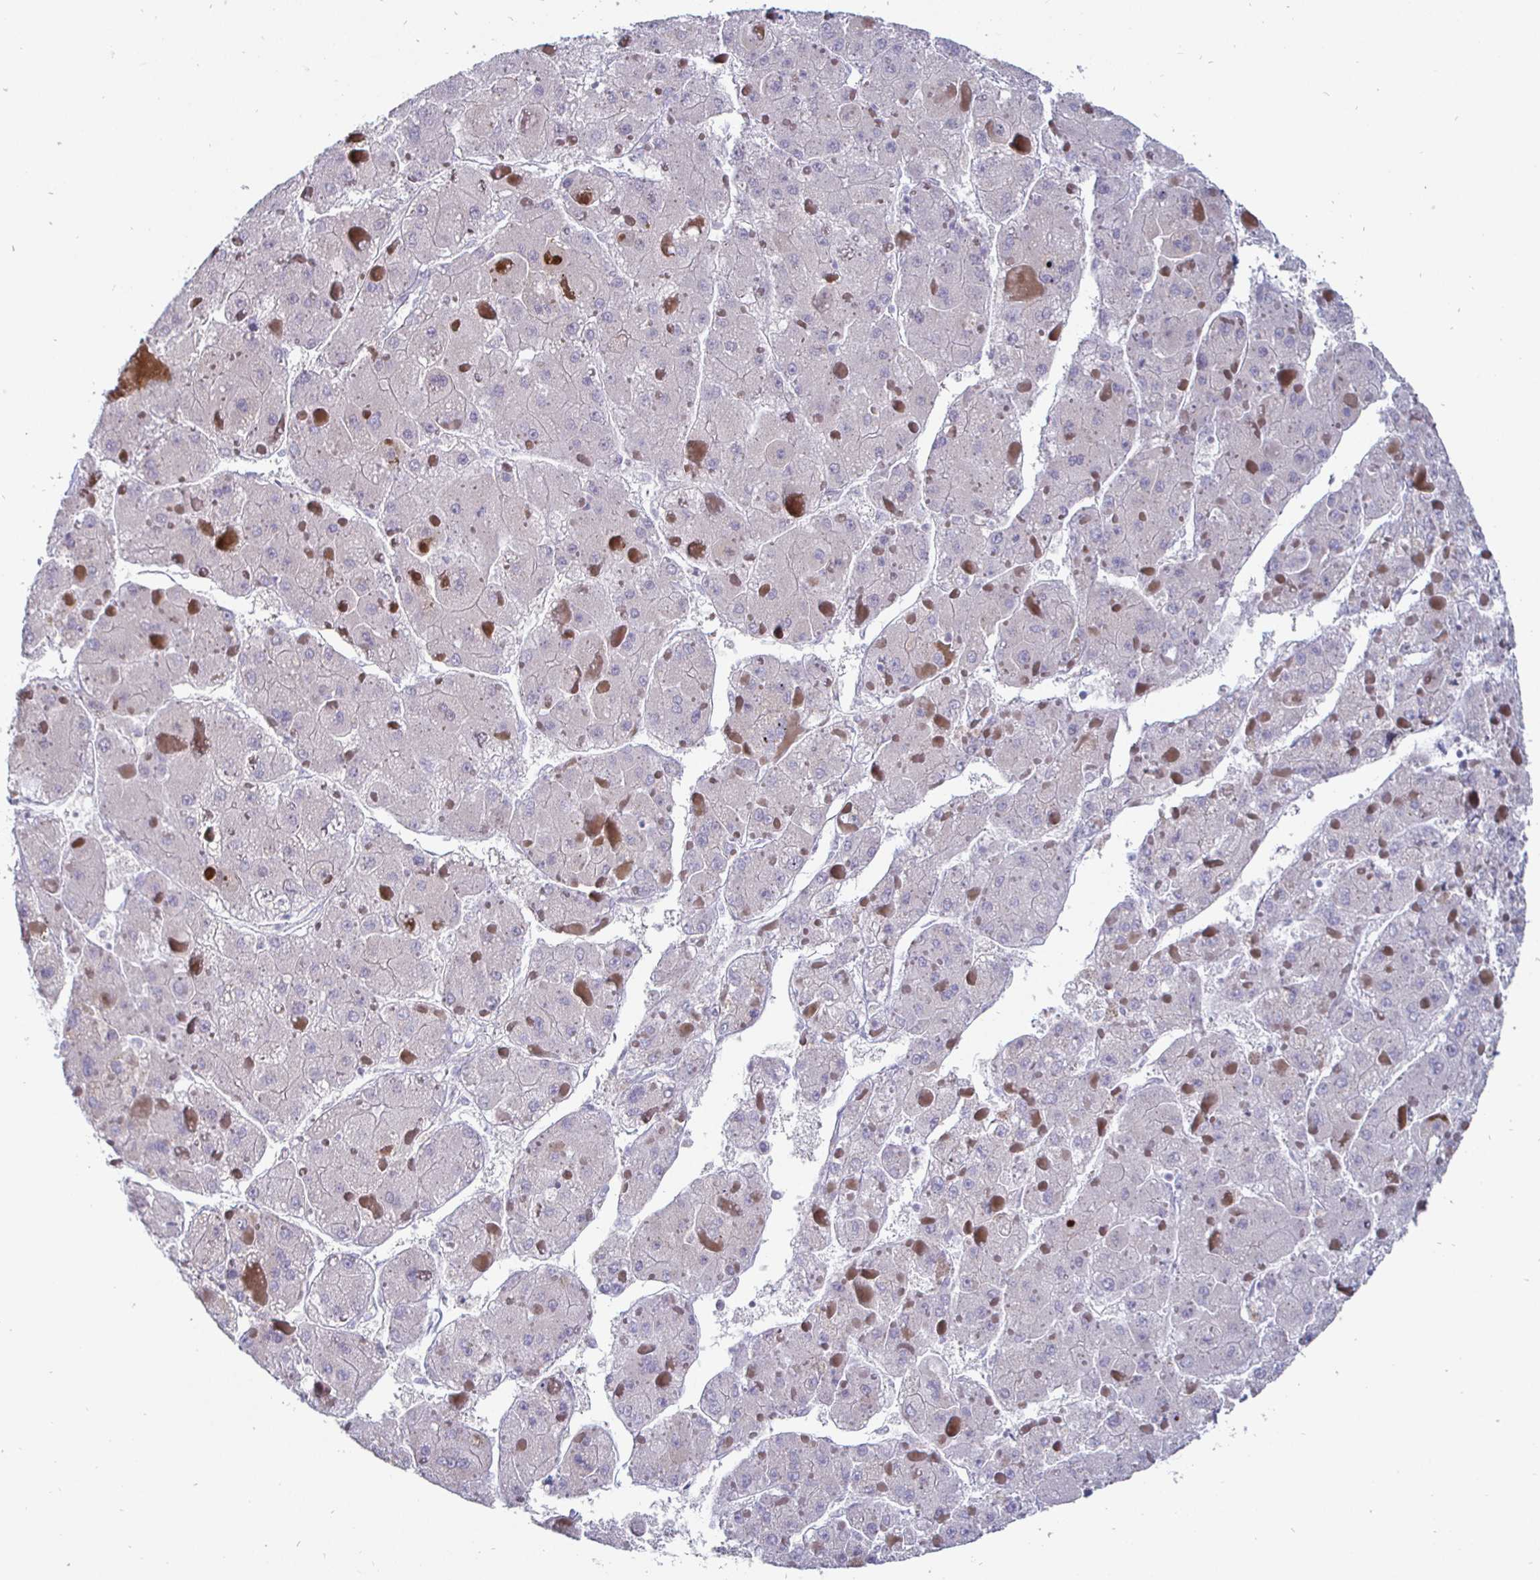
{"staining": {"intensity": "negative", "quantity": "none", "location": "none"}, "tissue": "liver cancer", "cell_type": "Tumor cells", "image_type": "cancer", "snomed": [{"axis": "morphology", "description": "Carcinoma, Hepatocellular, NOS"}, {"axis": "topography", "description": "Liver"}], "caption": "Immunohistochemistry (IHC) of human hepatocellular carcinoma (liver) shows no positivity in tumor cells. (DAB immunohistochemistry, high magnification).", "gene": "DMRTB1", "patient": {"sex": "female", "age": 73}}